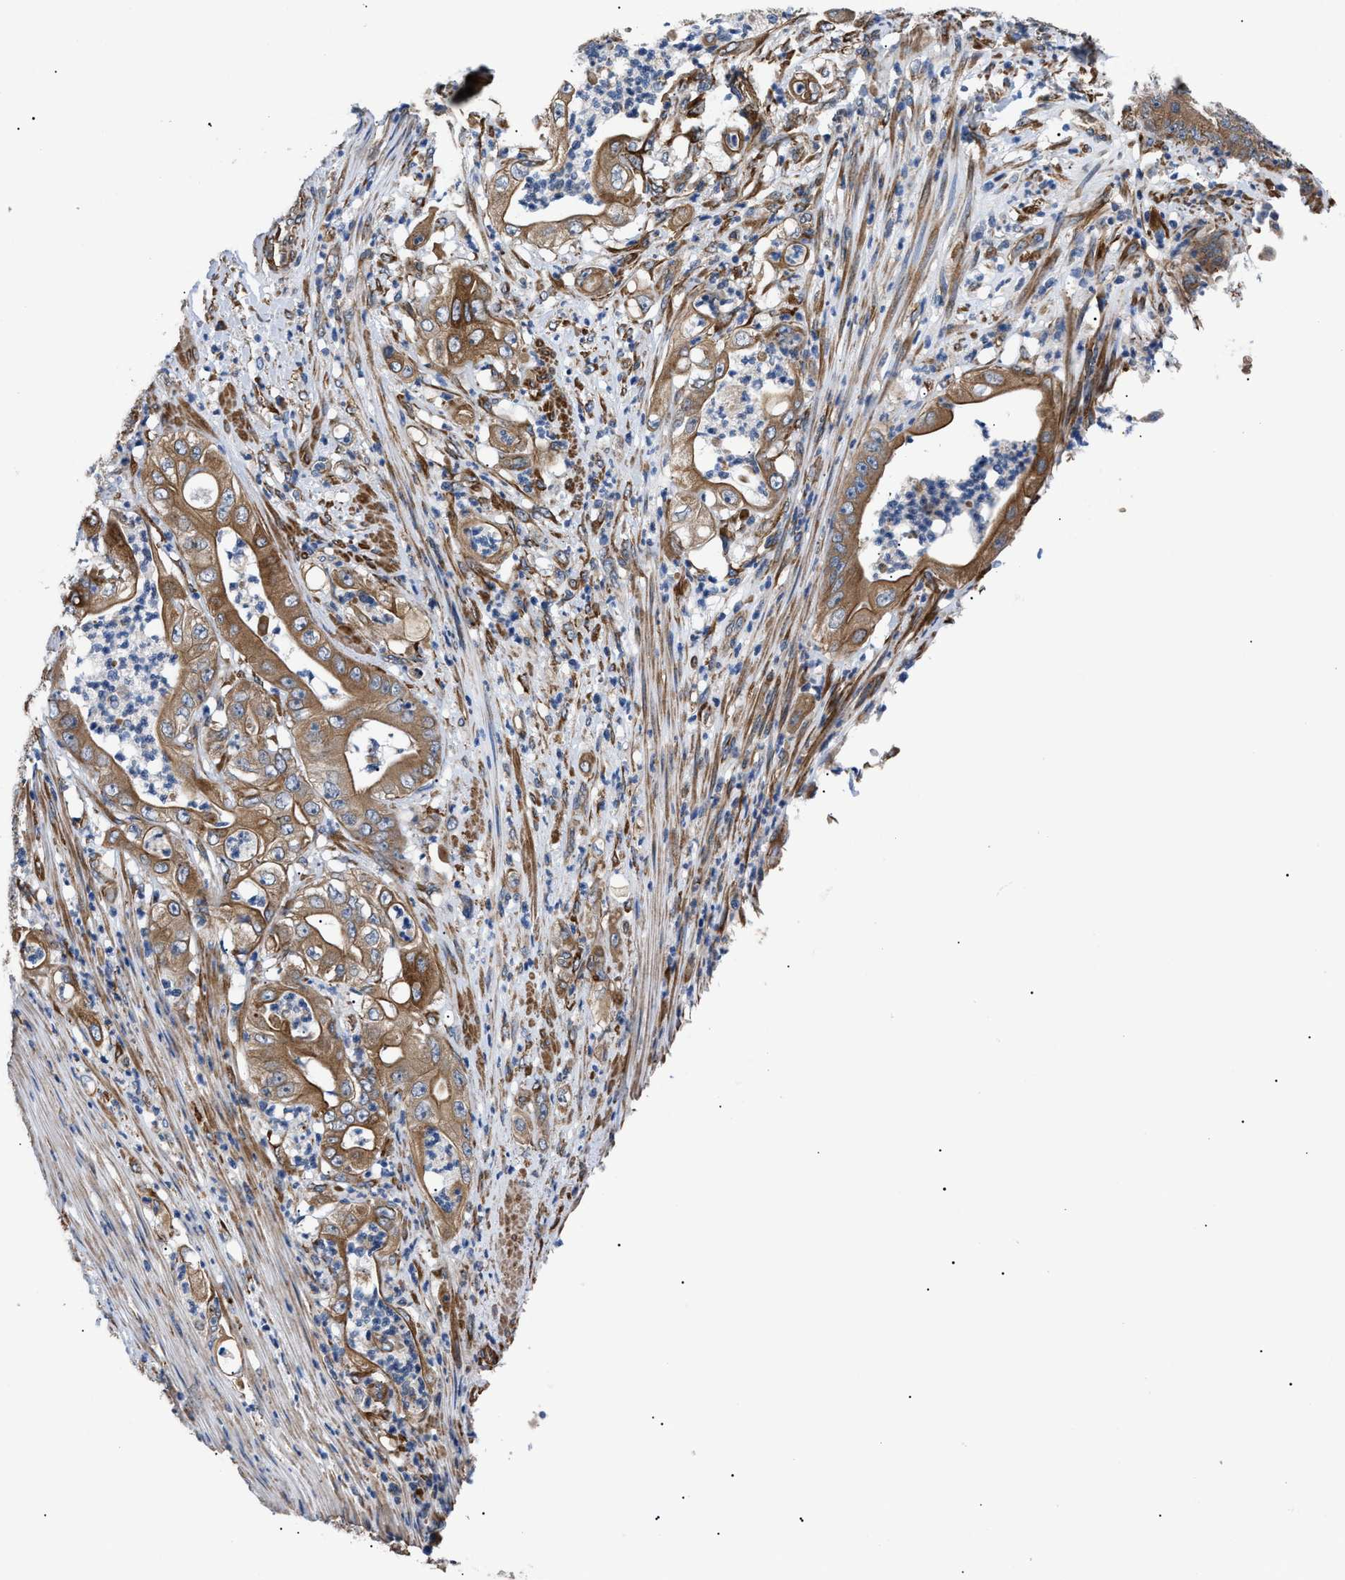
{"staining": {"intensity": "moderate", "quantity": ">75%", "location": "cytoplasmic/membranous"}, "tissue": "stomach cancer", "cell_type": "Tumor cells", "image_type": "cancer", "snomed": [{"axis": "morphology", "description": "Adenocarcinoma, NOS"}, {"axis": "topography", "description": "Stomach"}], "caption": "This is an image of immunohistochemistry staining of stomach cancer (adenocarcinoma), which shows moderate expression in the cytoplasmic/membranous of tumor cells.", "gene": "MYO10", "patient": {"sex": "female", "age": 73}}